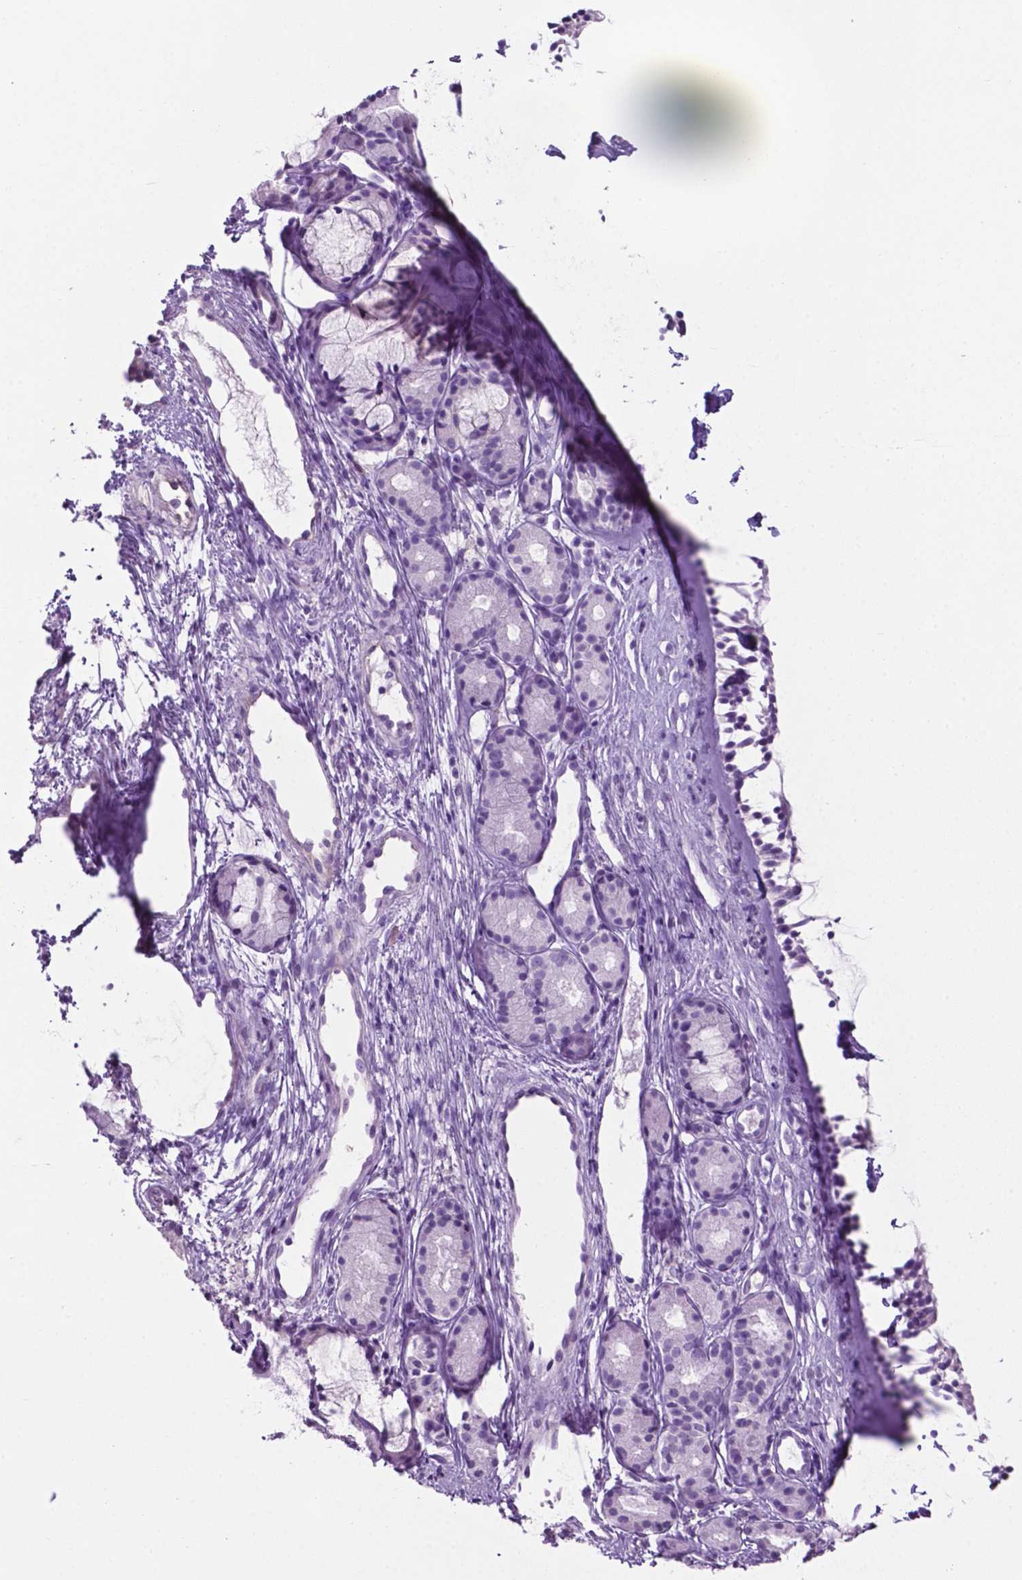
{"staining": {"intensity": "negative", "quantity": "none", "location": "none"}, "tissue": "nasopharynx", "cell_type": "Respiratory epithelial cells", "image_type": "normal", "snomed": [{"axis": "morphology", "description": "Normal tissue, NOS"}, {"axis": "topography", "description": "Nasopharynx"}], "caption": "A high-resolution histopathology image shows immunohistochemistry staining of benign nasopharynx, which exhibits no significant positivity in respiratory epithelial cells.", "gene": "PHGR1", "patient": {"sex": "female", "age": 52}}